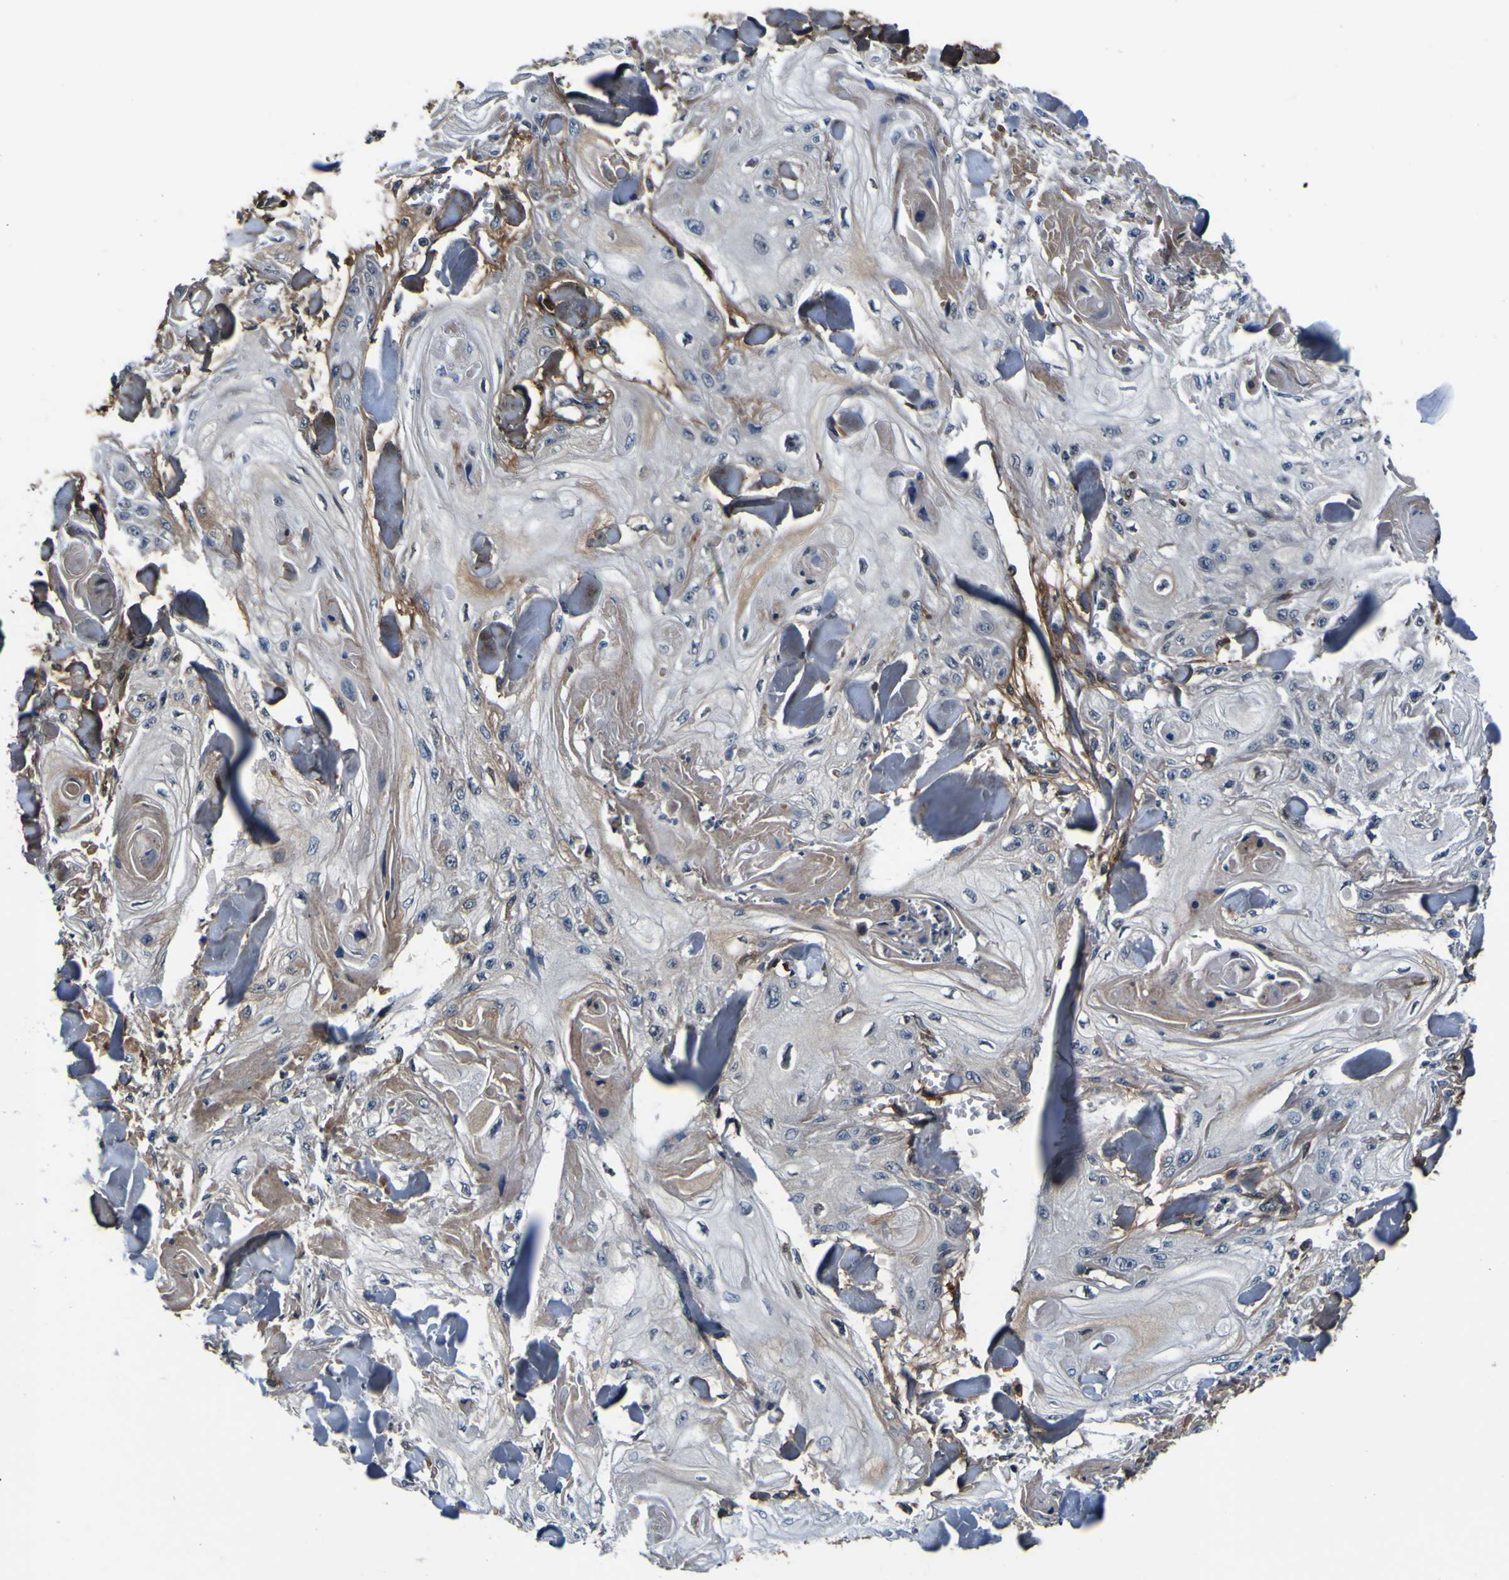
{"staining": {"intensity": "negative", "quantity": "none", "location": "none"}, "tissue": "skin cancer", "cell_type": "Tumor cells", "image_type": "cancer", "snomed": [{"axis": "morphology", "description": "Squamous cell carcinoma, NOS"}, {"axis": "topography", "description": "Skin"}], "caption": "Micrograph shows no significant protein staining in tumor cells of skin squamous cell carcinoma.", "gene": "POSTN", "patient": {"sex": "male", "age": 74}}